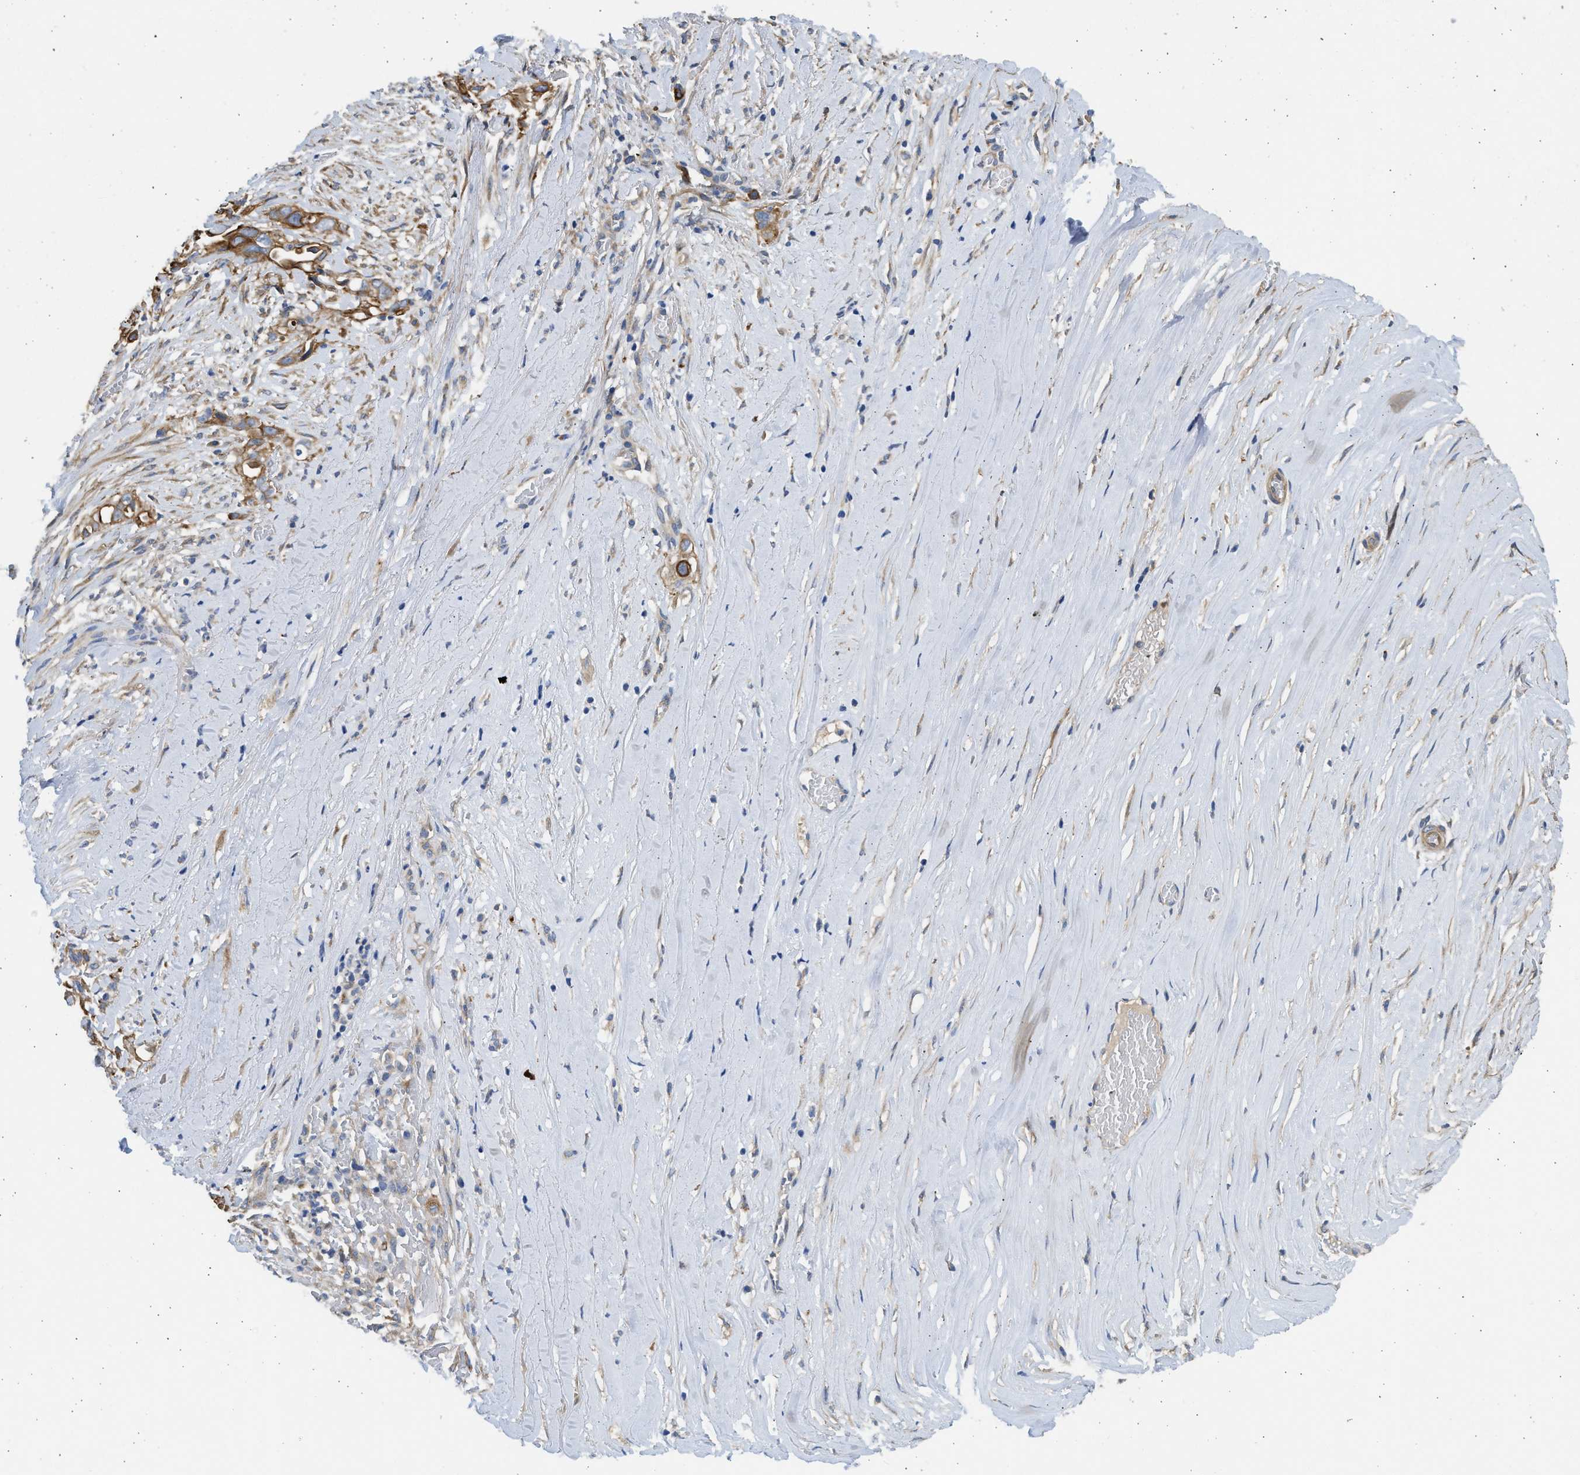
{"staining": {"intensity": "strong", "quantity": ">75%", "location": "cytoplasmic/membranous"}, "tissue": "liver cancer", "cell_type": "Tumor cells", "image_type": "cancer", "snomed": [{"axis": "morphology", "description": "Cholangiocarcinoma"}, {"axis": "topography", "description": "Liver"}], "caption": "Brown immunohistochemical staining in human cholangiocarcinoma (liver) reveals strong cytoplasmic/membranous staining in about >75% of tumor cells.", "gene": "CSRNP2", "patient": {"sex": "female", "age": 70}}